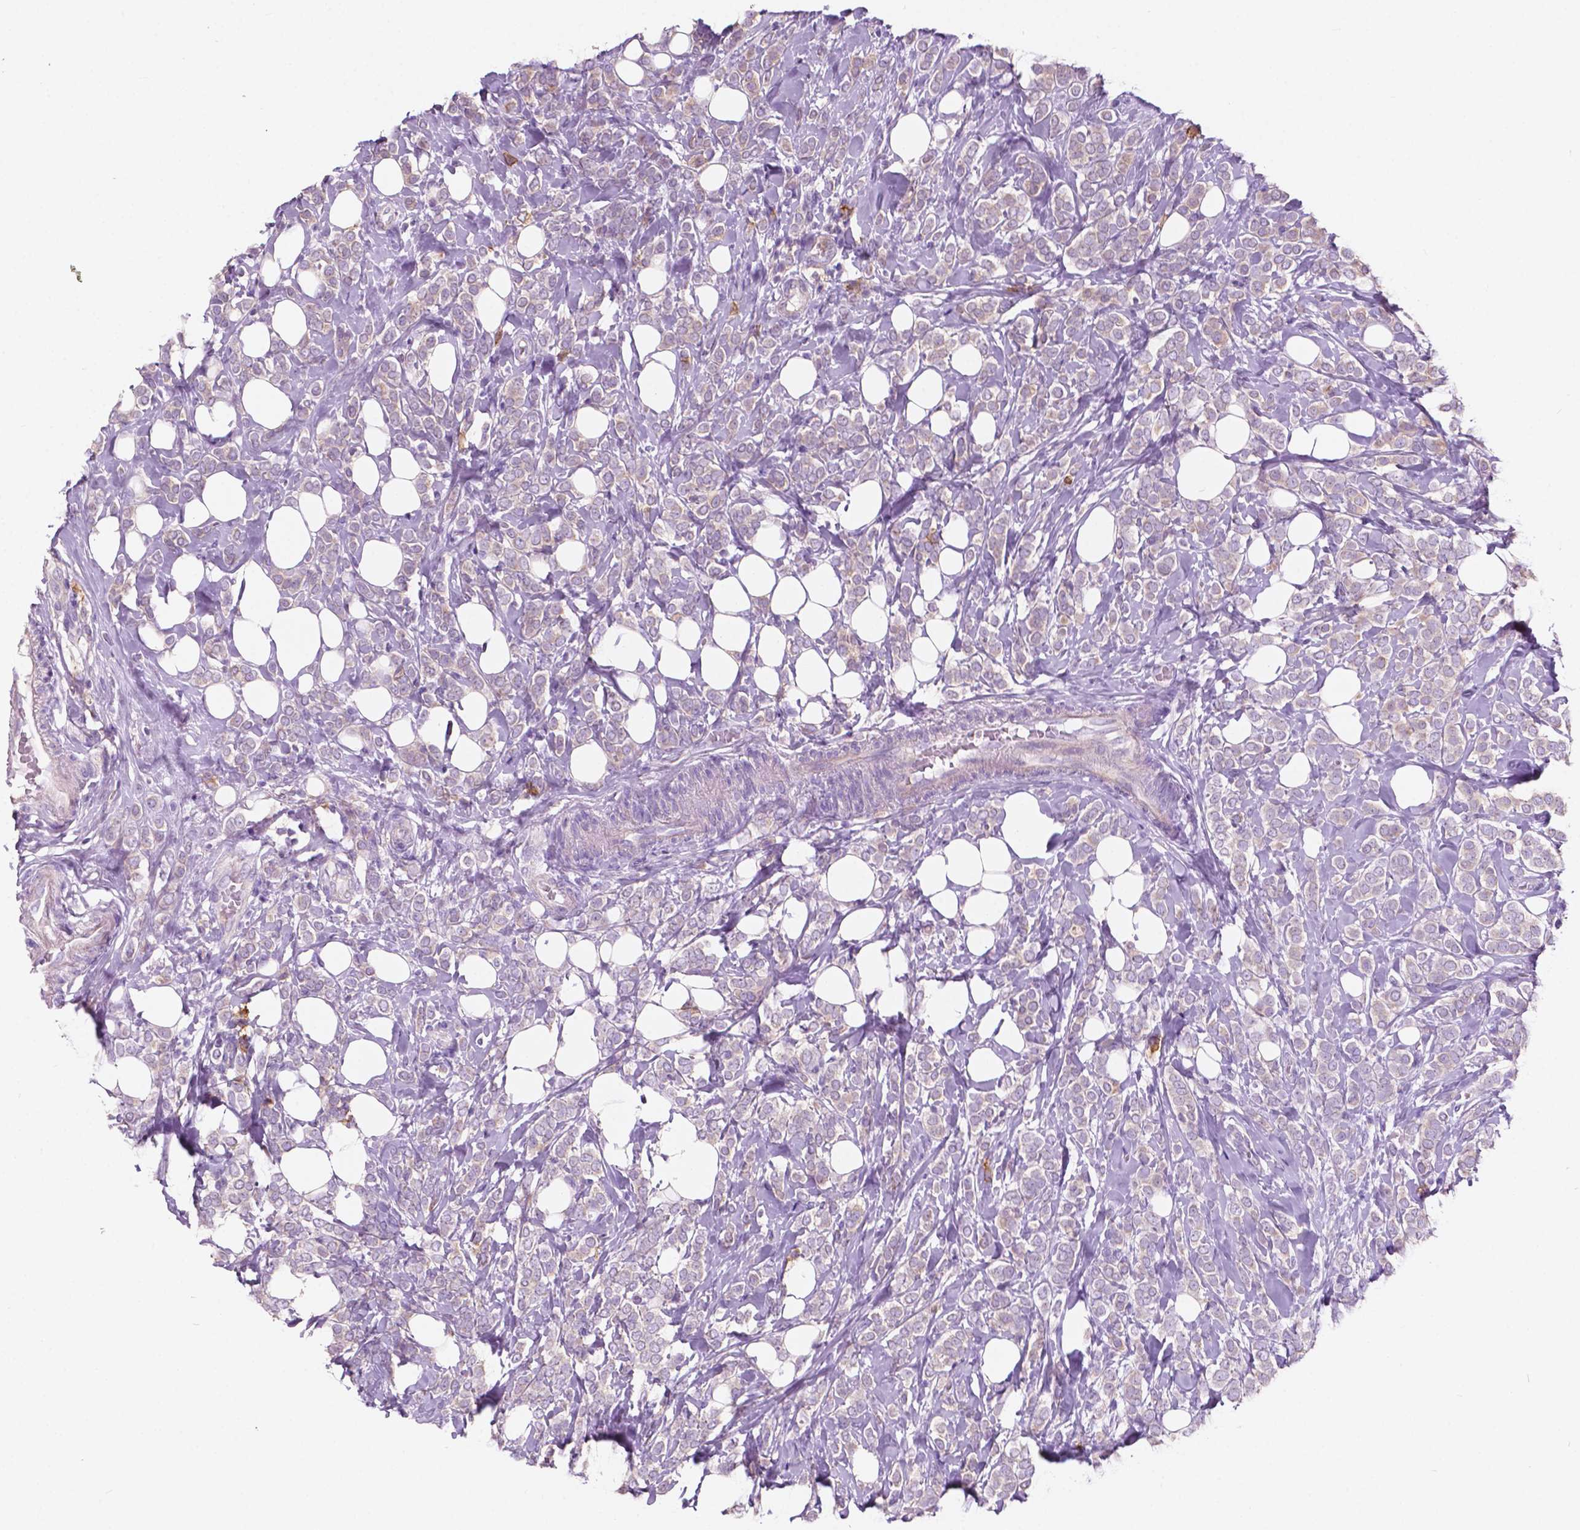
{"staining": {"intensity": "negative", "quantity": "none", "location": "none"}, "tissue": "breast cancer", "cell_type": "Tumor cells", "image_type": "cancer", "snomed": [{"axis": "morphology", "description": "Lobular carcinoma"}, {"axis": "topography", "description": "Breast"}], "caption": "An image of human breast cancer is negative for staining in tumor cells. (Stains: DAB (3,3'-diaminobenzidine) immunohistochemistry with hematoxylin counter stain, Microscopy: brightfield microscopy at high magnification).", "gene": "SEMA4A", "patient": {"sex": "female", "age": 49}}